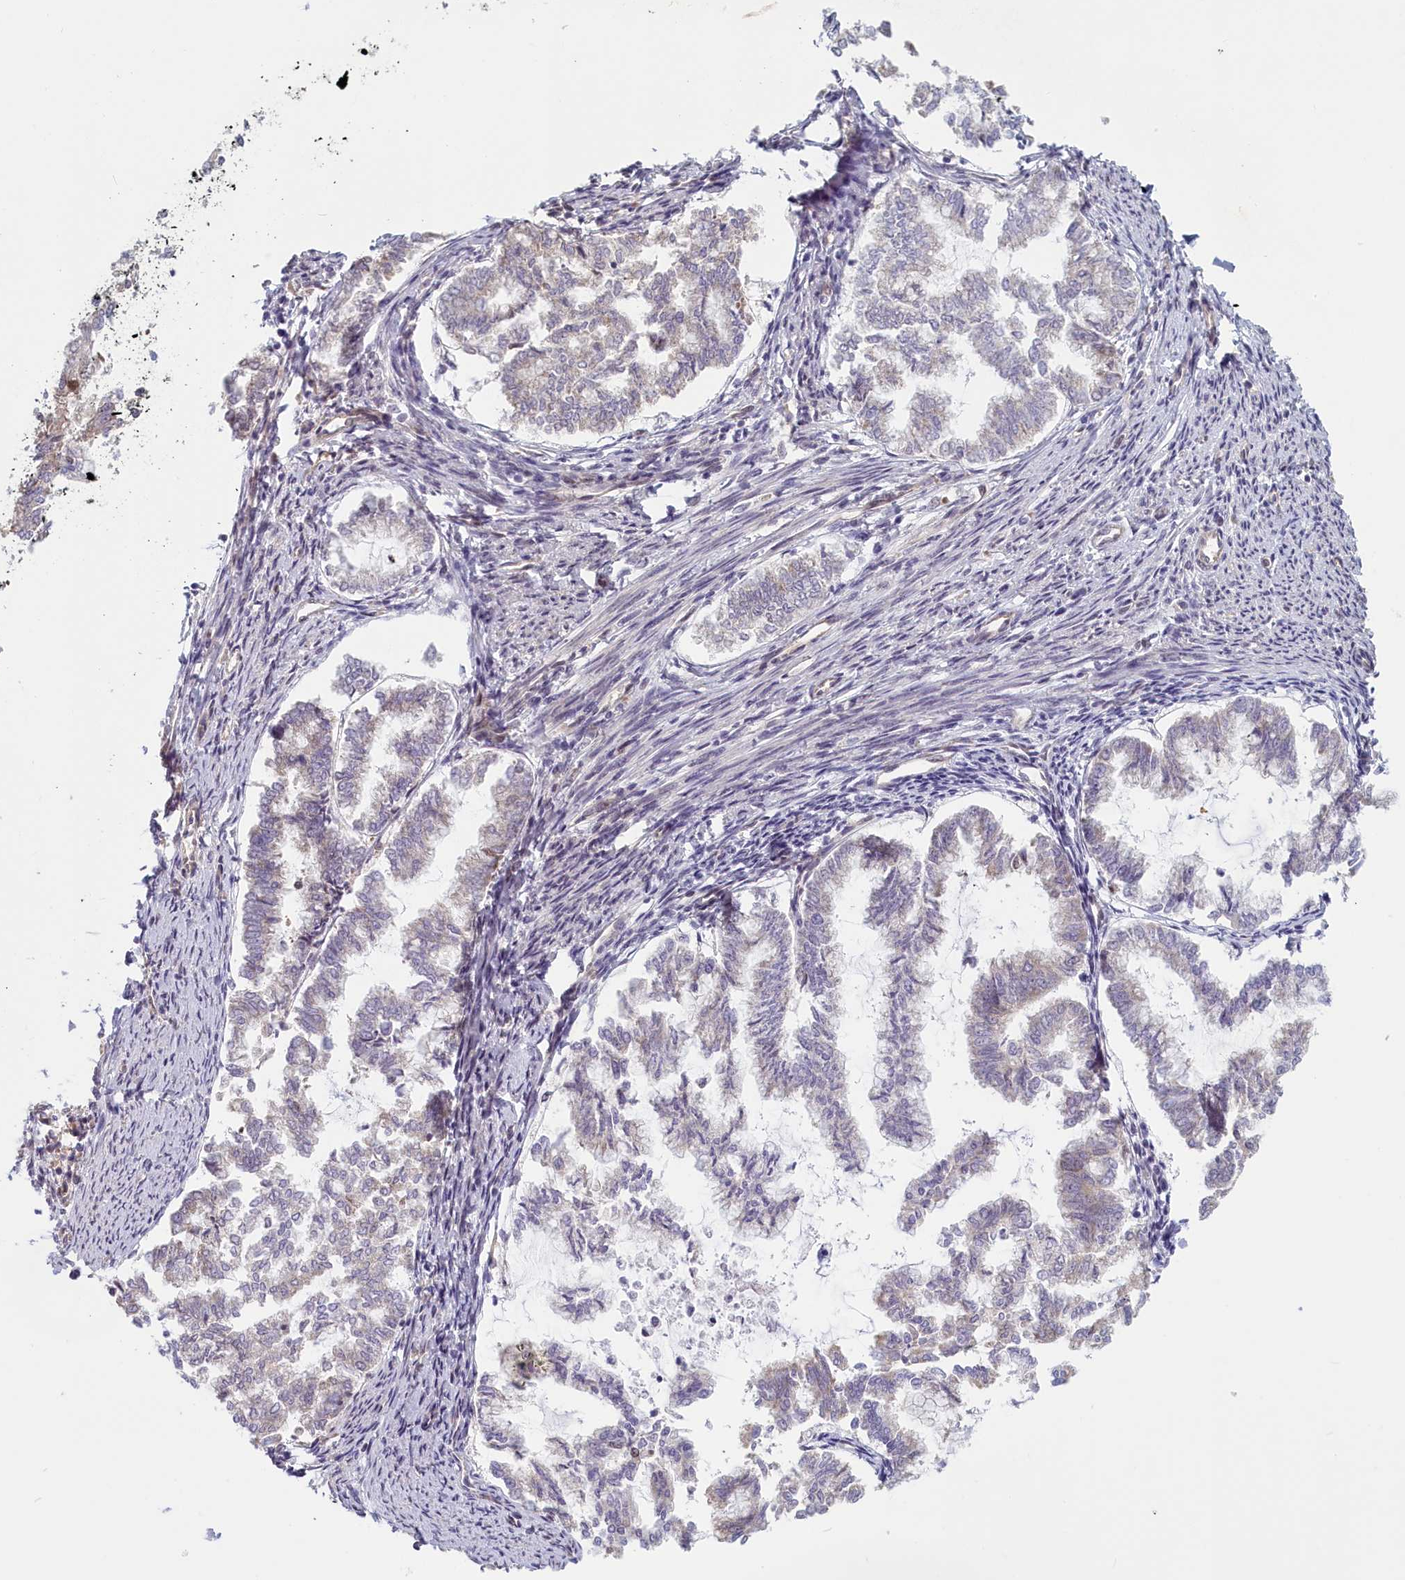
{"staining": {"intensity": "negative", "quantity": "none", "location": "none"}, "tissue": "endometrial cancer", "cell_type": "Tumor cells", "image_type": "cancer", "snomed": [{"axis": "morphology", "description": "Adenocarcinoma, NOS"}, {"axis": "topography", "description": "Endometrium"}], "caption": "Endometrial cancer was stained to show a protein in brown. There is no significant positivity in tumor cells.", "gene": "C19orf44", "patient": {"sex": "female", "age": 79}}